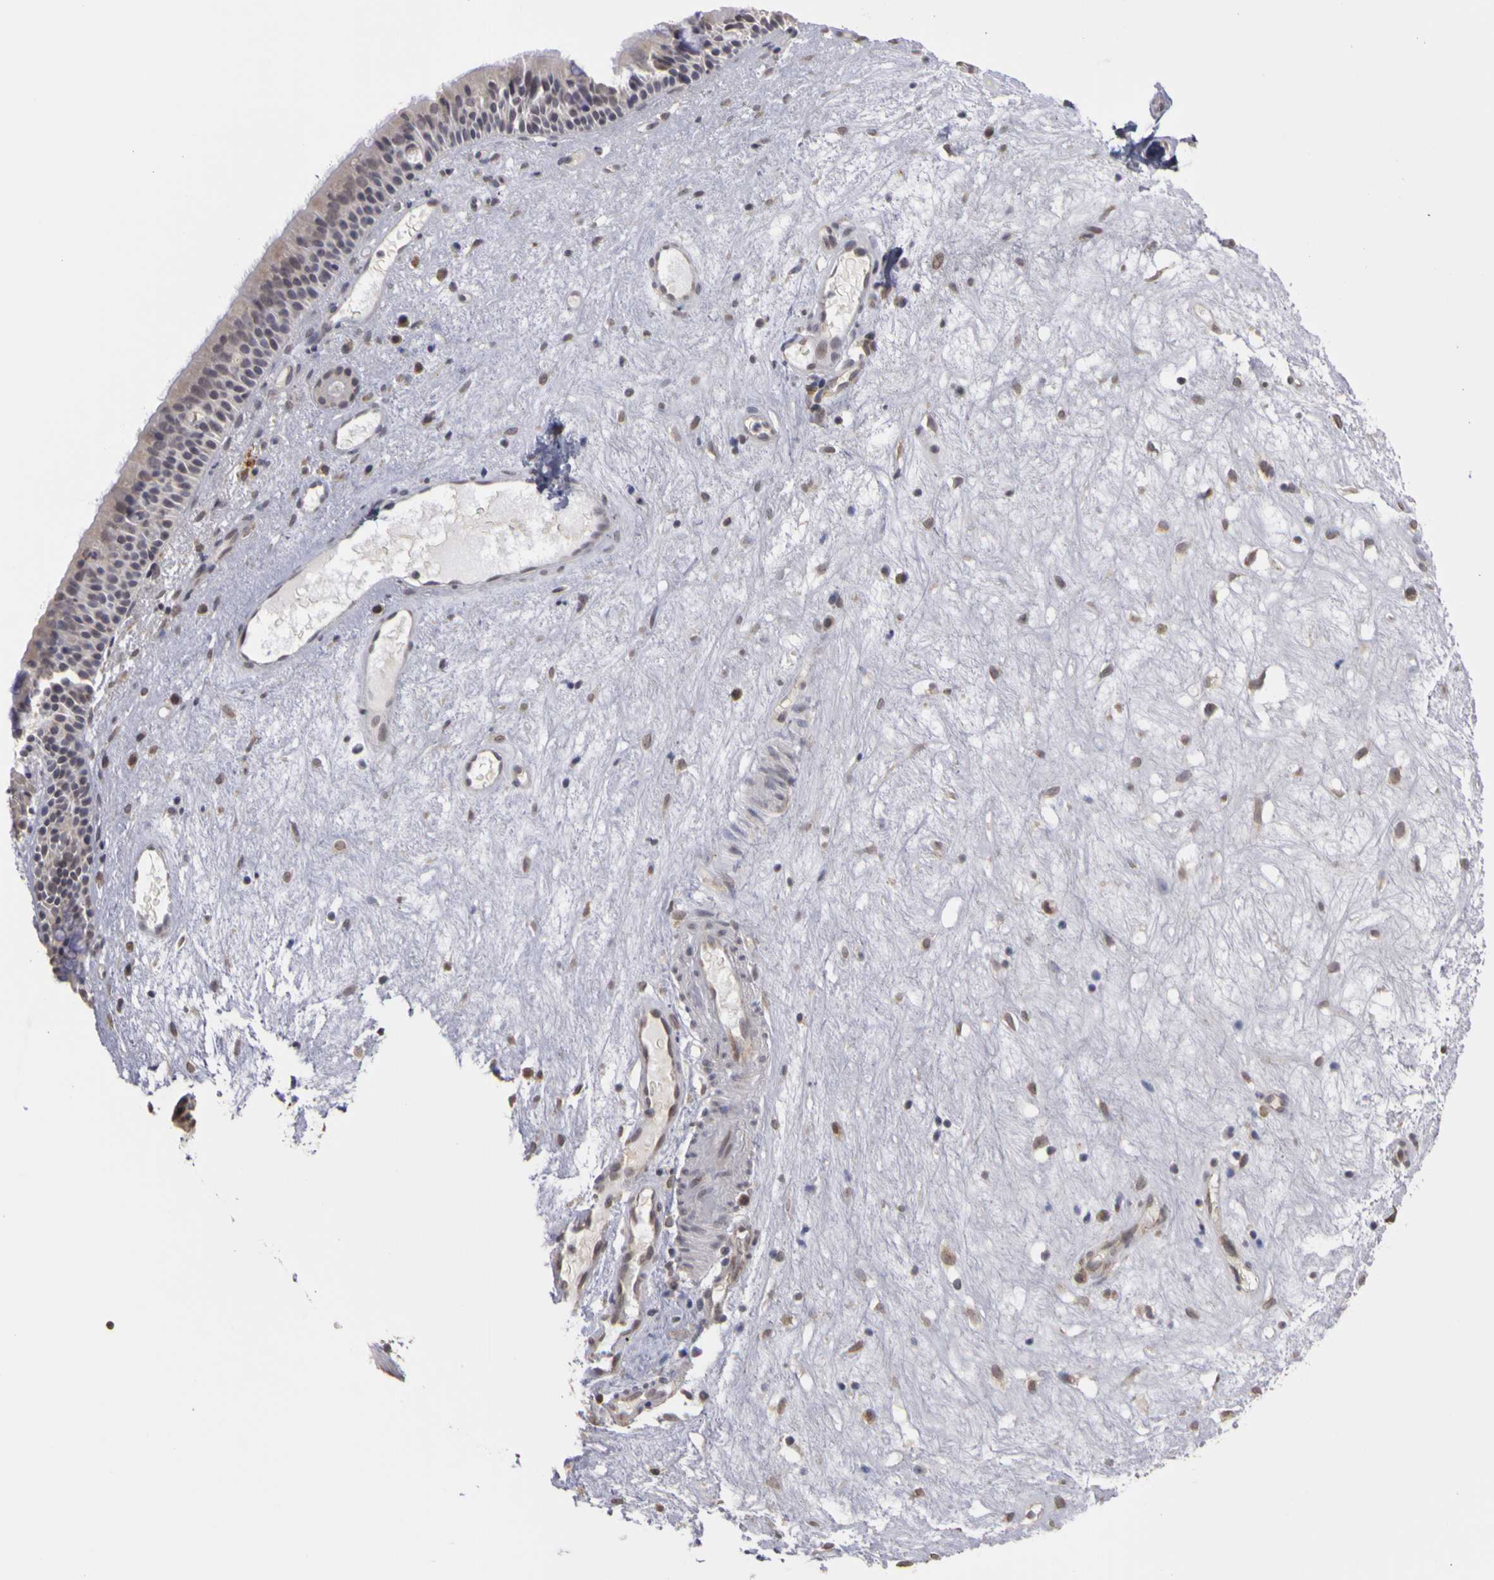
{"staining": {"intensity": "weak", "quantity": ">75%", "location": "cytoplasmic/membranous"}, "tissue": "nasopharynx", "cell_type": "Respiratory epithelial cells", "image_type": "normal", "snomed": [{"axis": "morphology", "description": "Normal tissue, NOS"}, {"axis": "topography", "description": "Nasopharynx"}], "caption": "Immunohistochemistry (IHC) (DAB) staining of normal nasopharynx shows weak cytoplasmic/membranous protein positivity in approximately >75% of respiratory epithelial cells.", "gene": "FRMD7", "patient": {"sex": "female", "age": 78}}